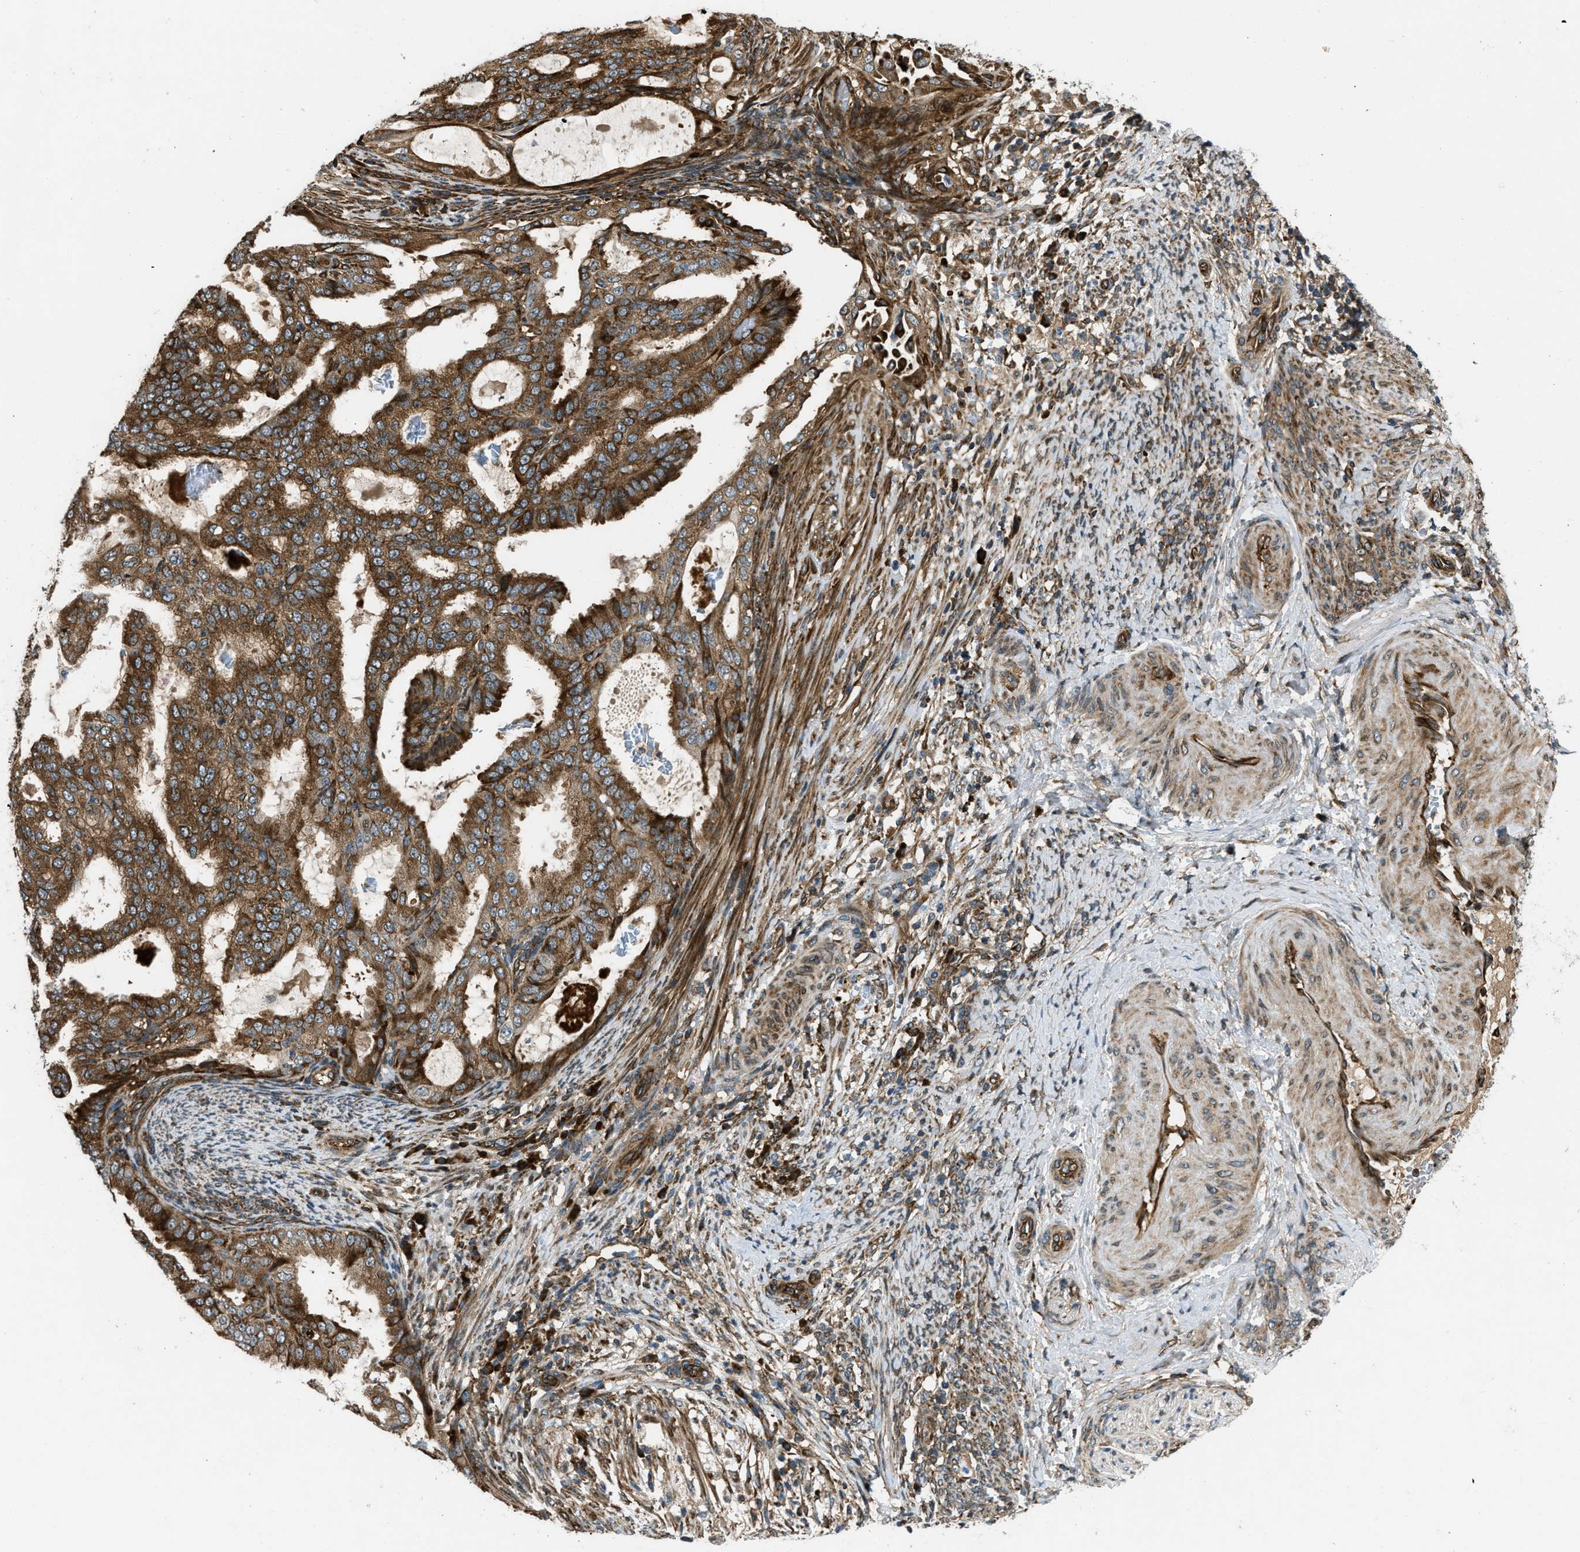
{"staining": {"intensity": "strong", "quantity": ">75%", "location": "cytoplasmic/membranous"}, "tissue": "endometrial cancer", "cell_type": "Tumor cells", "image_type": "cancer", "snomed": [{"axis": "morphology", "description": "Adenocarcinoma, NOS"}, {"axis": "topography", "description": "Endometrium"}], "caption": "Strong cytoplasmic/membranous protein positivity is appreciated in about >75% of tumor cells in endometrial cancer (adenocarcinoma). (DAB (3,3'-diaminobenzidine) IHC with brightfield microscopy, high magnification).", "gene": "RASGRF2", "patient": {"sex": "female", "age": 58}}